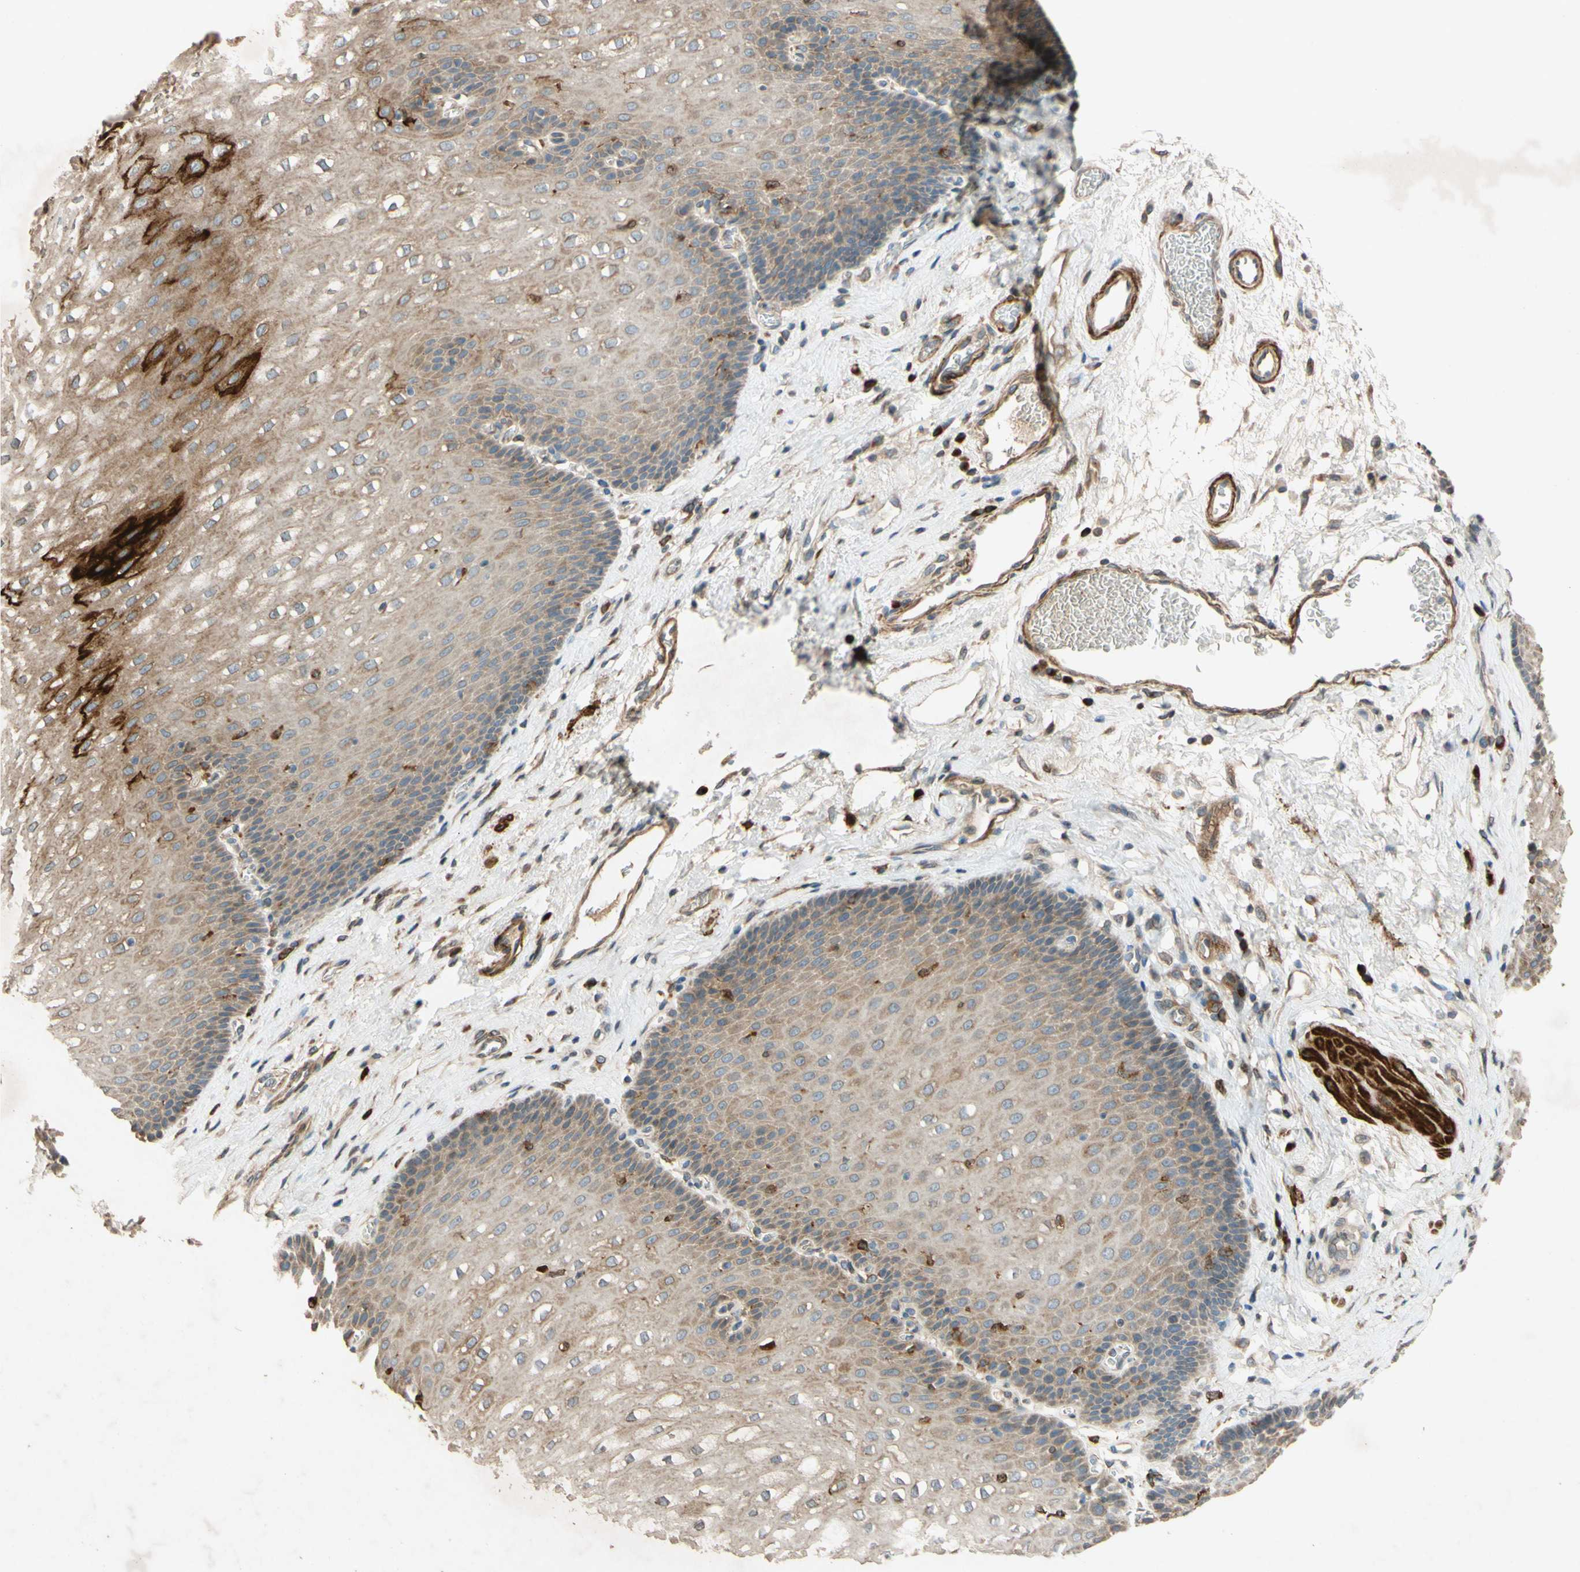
{"staining": {"intensity": "strong", "quantity": "<25%", "location": "cytoplasmic/membranous"}, "tissue": "esophagus", "cell_type": "Squamous epithelial cells", "image_type": "normal", "snomed": [{"axis": "morphology", "description": "Normal tissue, NOS"}, {"axis": "topography", "description": "Esophagus"}], "caption": "This photomicrograph reveals immunohistochemistry (IHC) staining of normal human esophagus, with medium strong cytoplasmic/membranous positivity in about <25% of squamous epithelial cells.", "gene": "PTPRU", "patient": {"sex": "male", "age": 48}}